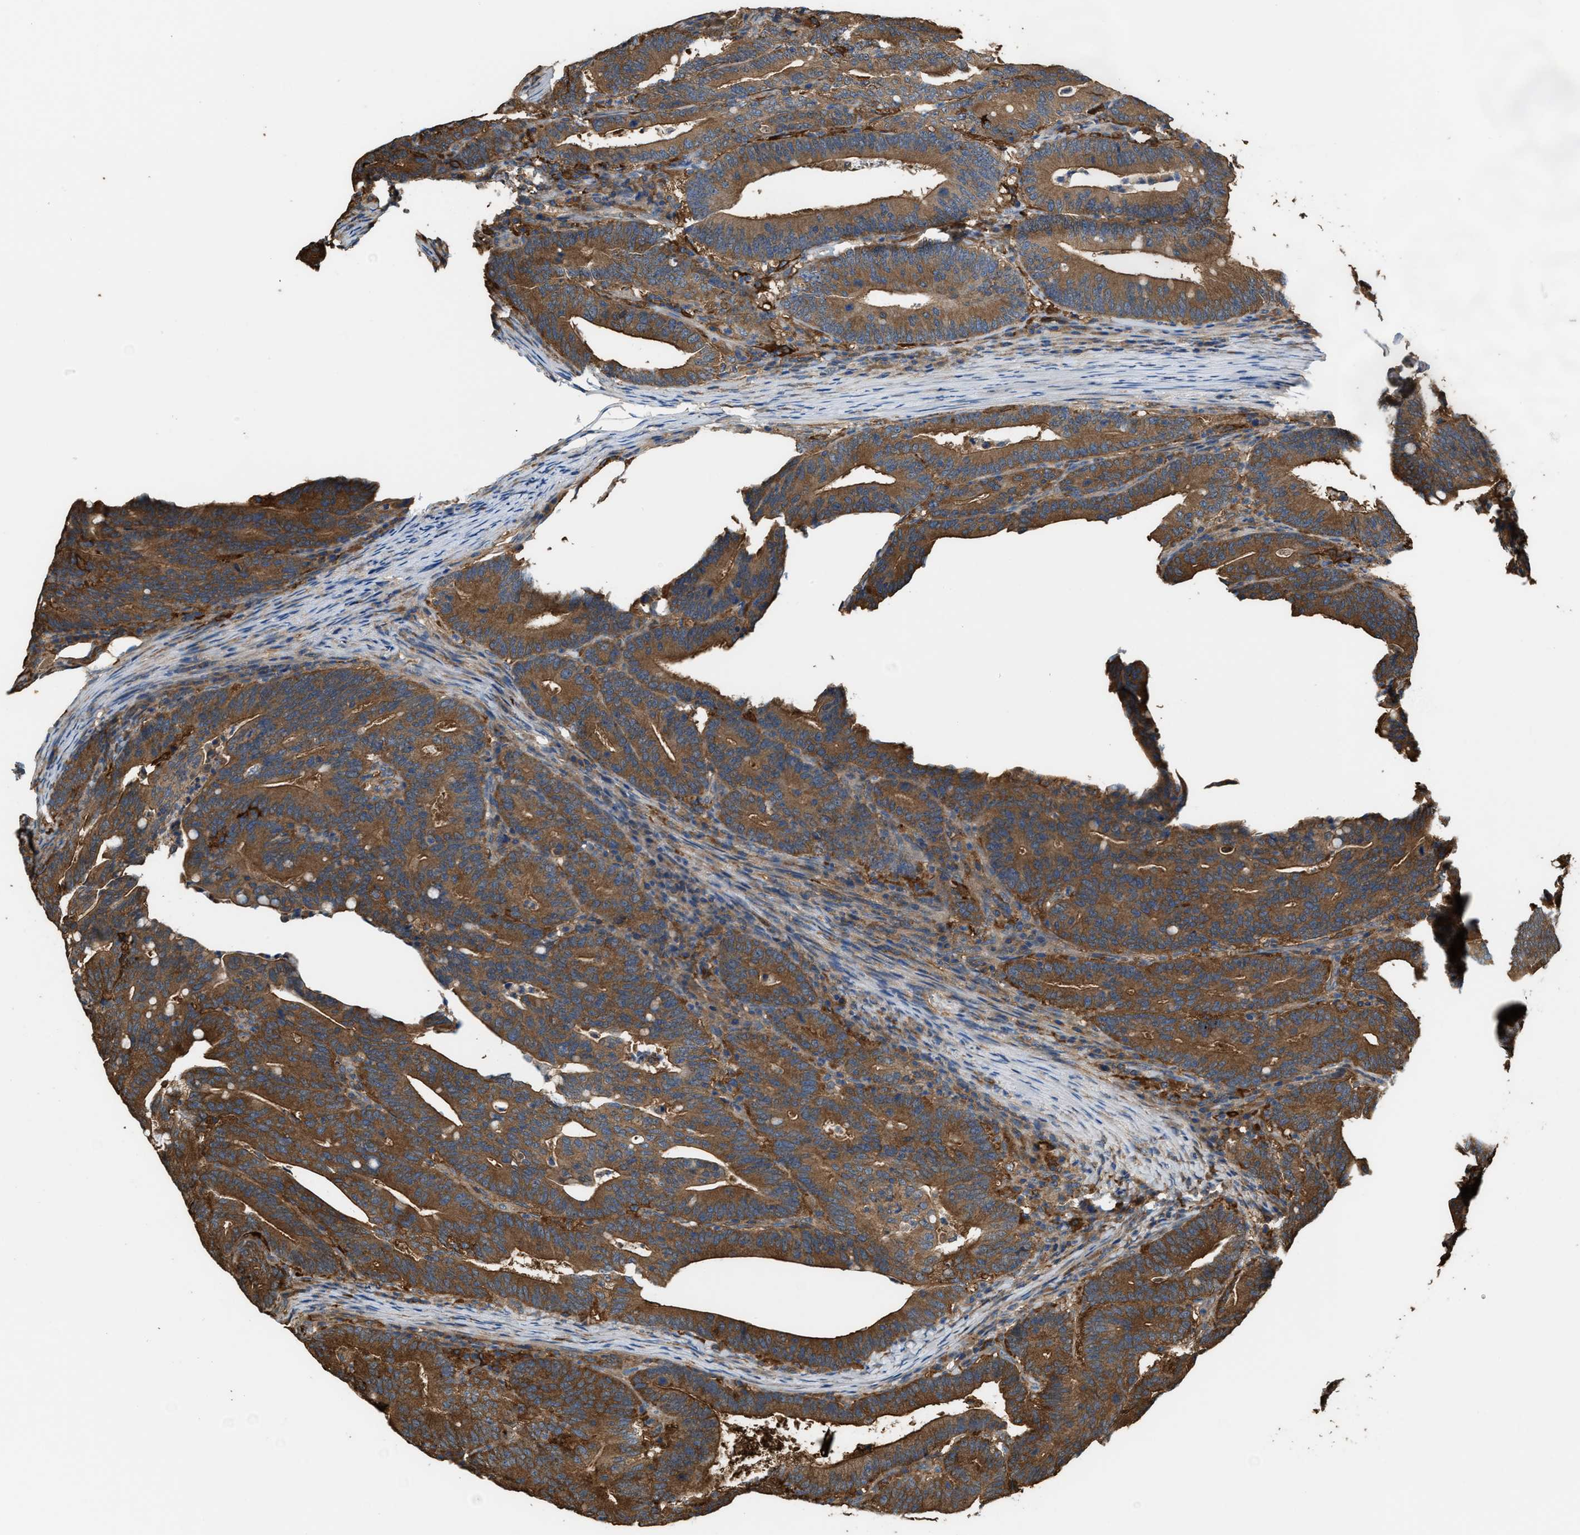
{"staining": {"intensity": "strong", "quantity": ">75%", "location": "cytoplasmic/membranous"}, "tissue": "colorectal cancer", "cell_type": "Tumor cells", "image_type": "cancer", "snomed": [{"axis": "morphology", "description": "Adenocarcinoma, NOS"}, {"axis": "topography", "description": "Colon"}], "caption": "Protein analysis of colorectal cancer tissue displays strong cytoplasmic/membranous staining in approximately >75% of tumor cells.", "gene": "ATIC", "patient": {"sex": "female", "age": 66}}